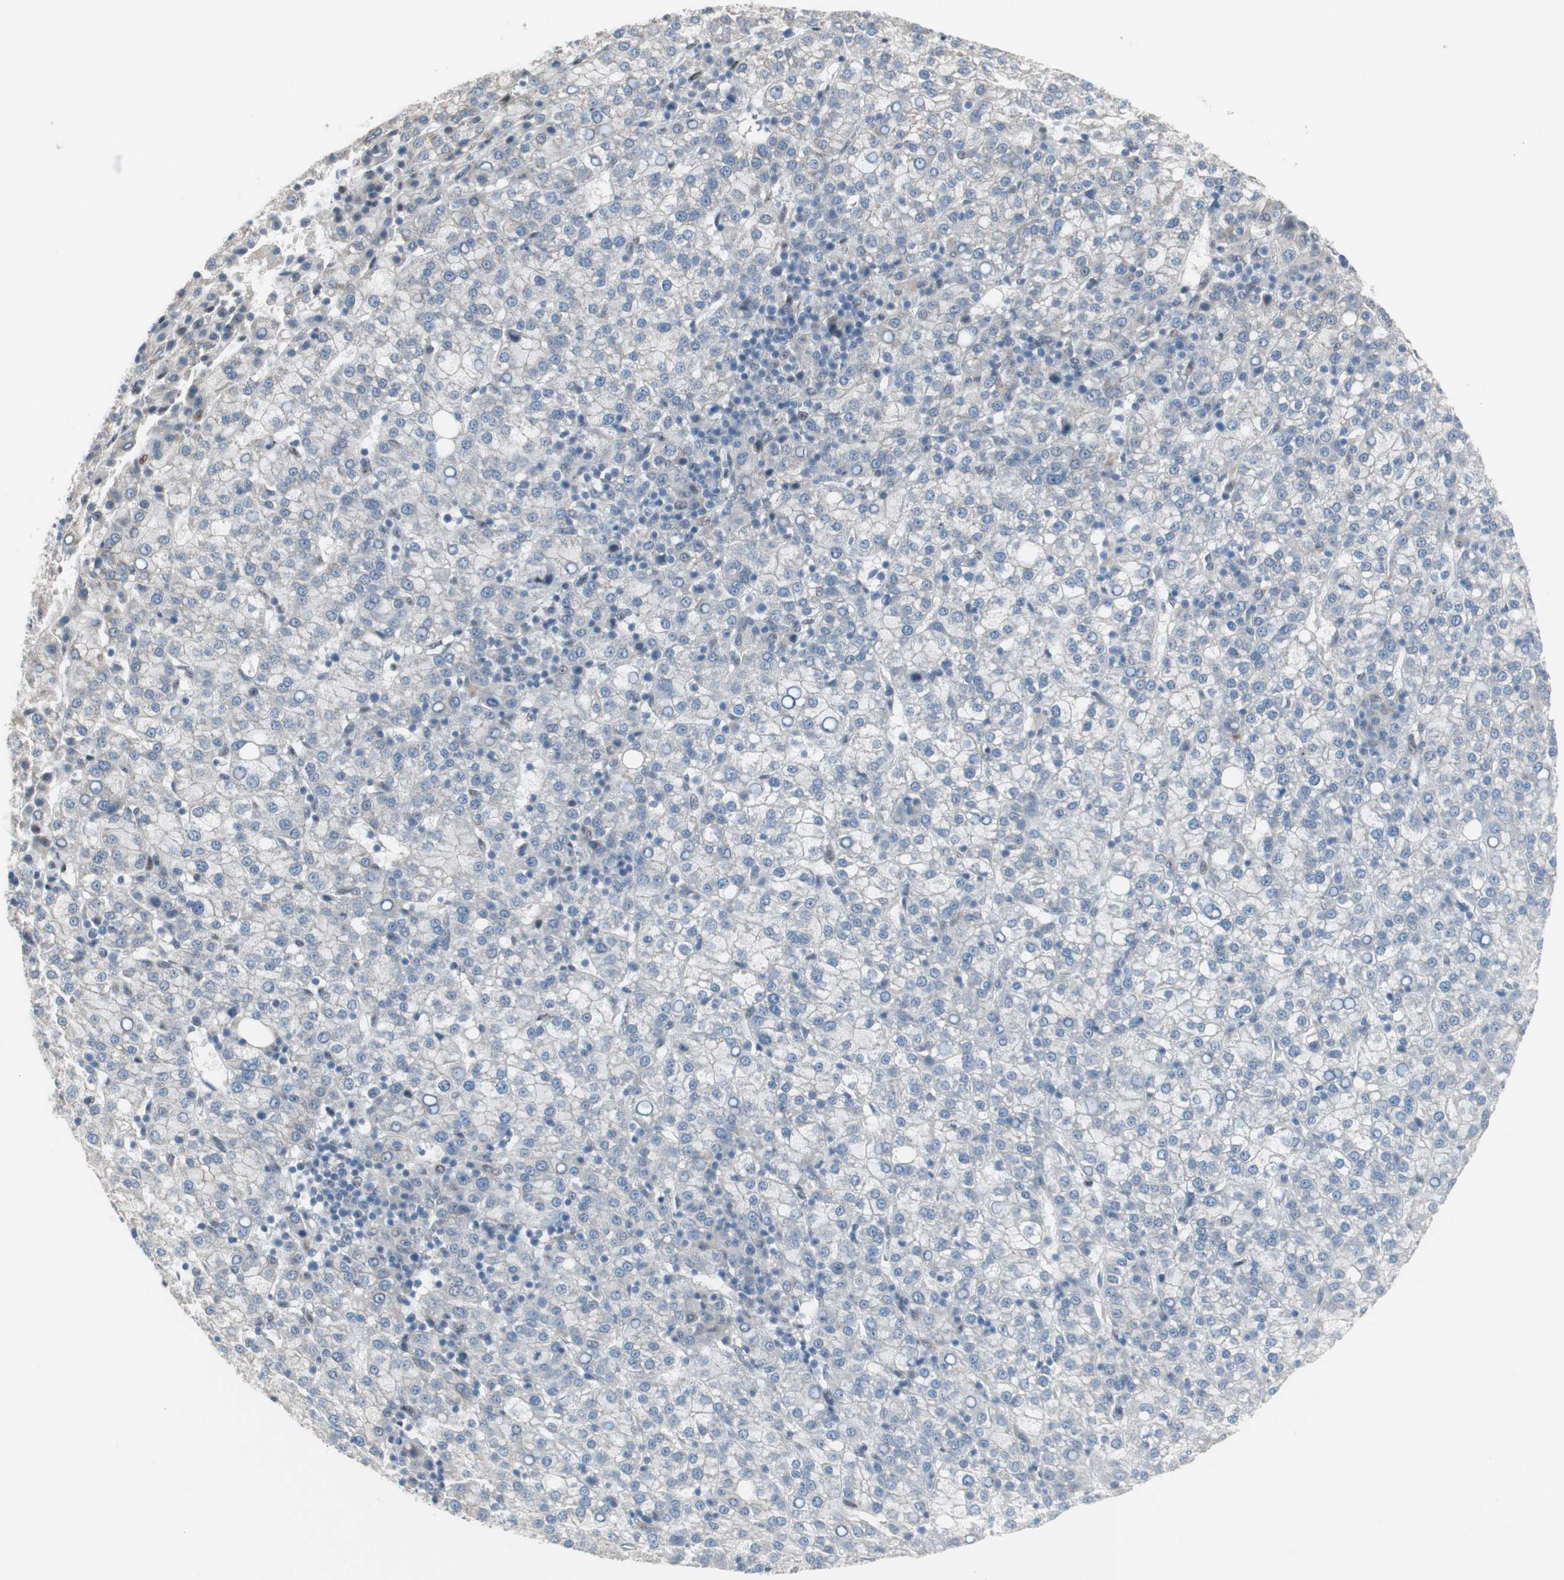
{"staining": {"intensity": "negative", "quantity": "none", "location": "none"}, "tissue": "liver cancer", "cell_type": "Tumor cells", "image_type": "cancer", "snomed": [{"axis": "morphology", "description": "Carcinoma, Hepatocellular, NOS"}, {"axis": "topography", "description": "Liver"}], "caption": "A photomicrograph of liver hepatocellular carcinoma stained for a protein shows no brown staining in tumor cells. Brightfield microscopy of immunohistochemistry stained with DAB (3,3'-diaminobenzidine) (brown) and hematoxylin (blue), captured at high magnification.", "gene": "CAND2", "patient": {"sex": "female", "age": 58}}